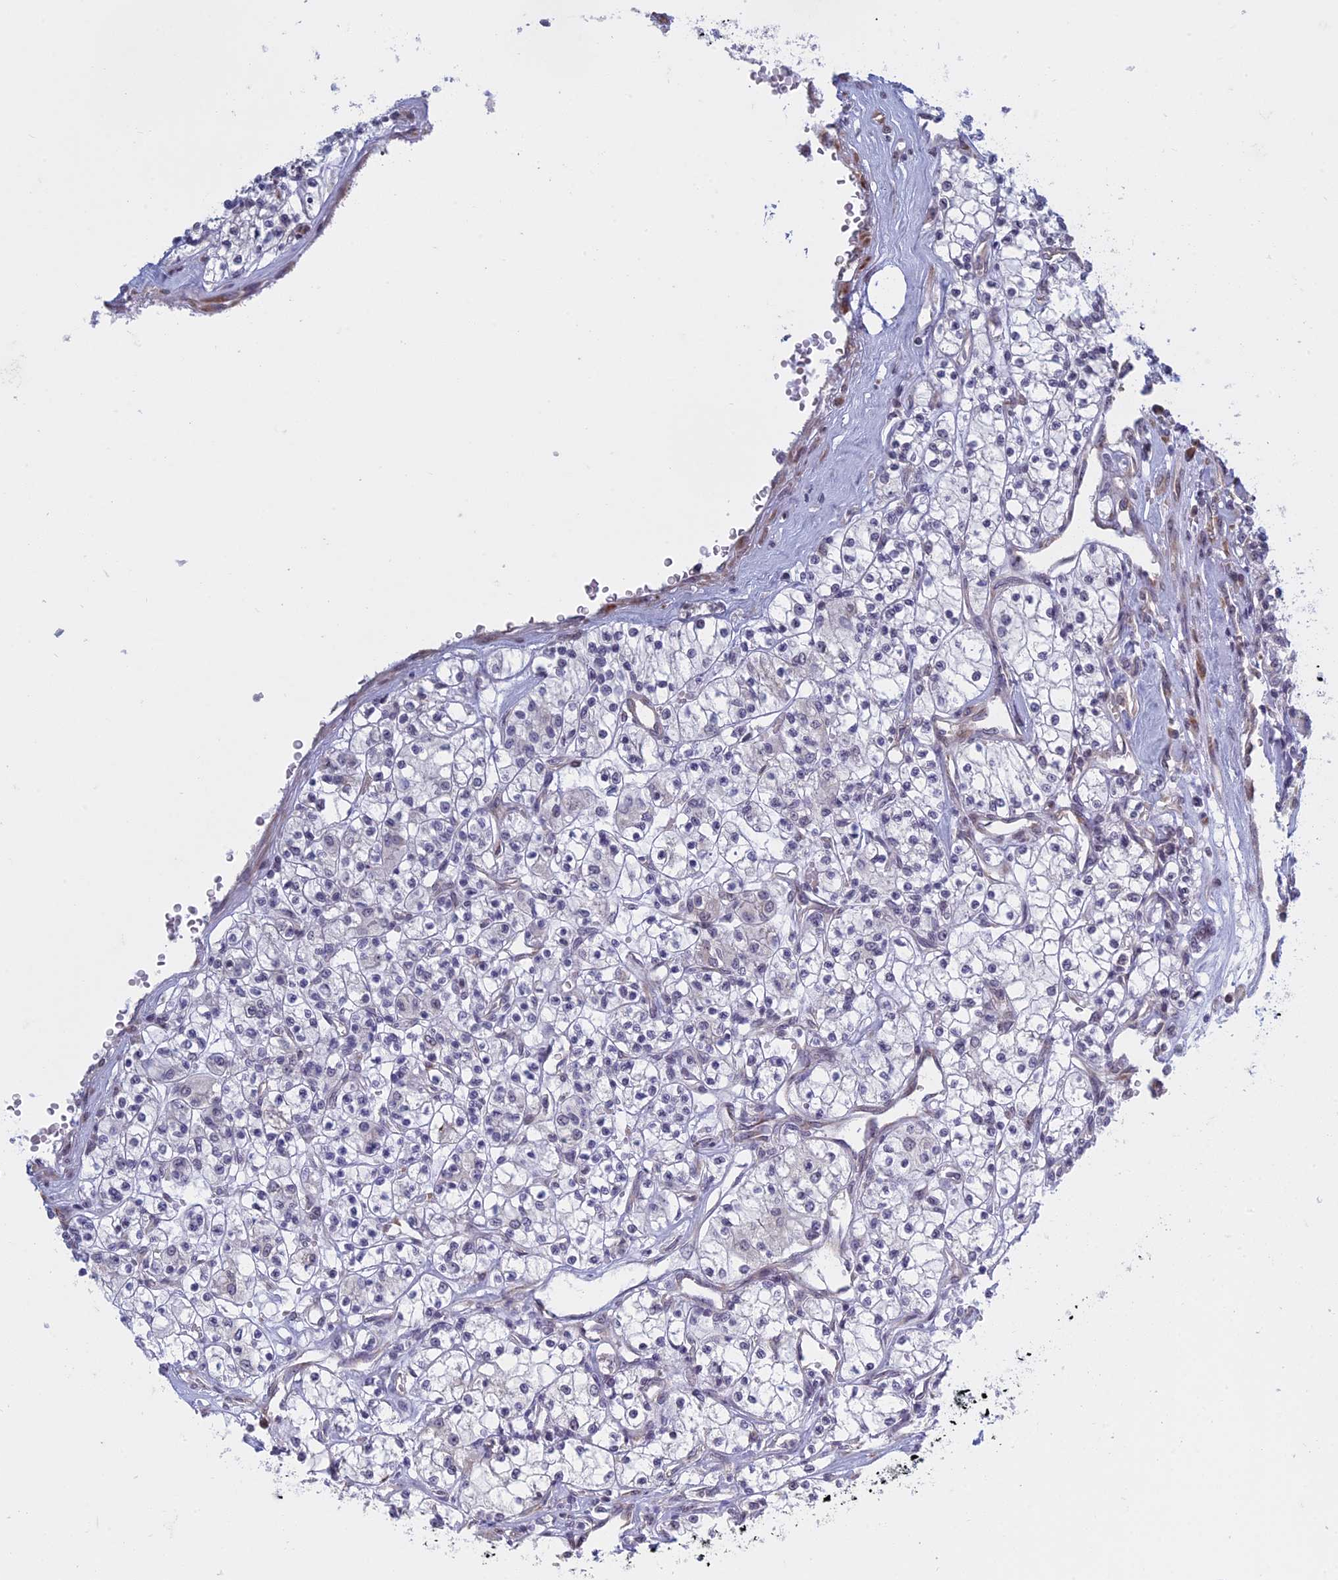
{"staining": {"intensity": "negative", "quantity": "none", "location": "none"}, "tissue": "renal cancer", "cell_type": "Tumor cells", "image_type": "cancer", "snomed": [{"axis": "morphology", "description": "Adenocarcinoma, NOS"}, {"axis": "topography", "description": "Kidney"}], "caption": "Immunohistochemistry (IHC) image of human renal cancer (adenocarcinoma) stained for a protein (brown), which exhibits no staining in tumor cells.", "gene": "RPS19BP1", "patient": {"sex": "female", "age": 59}}